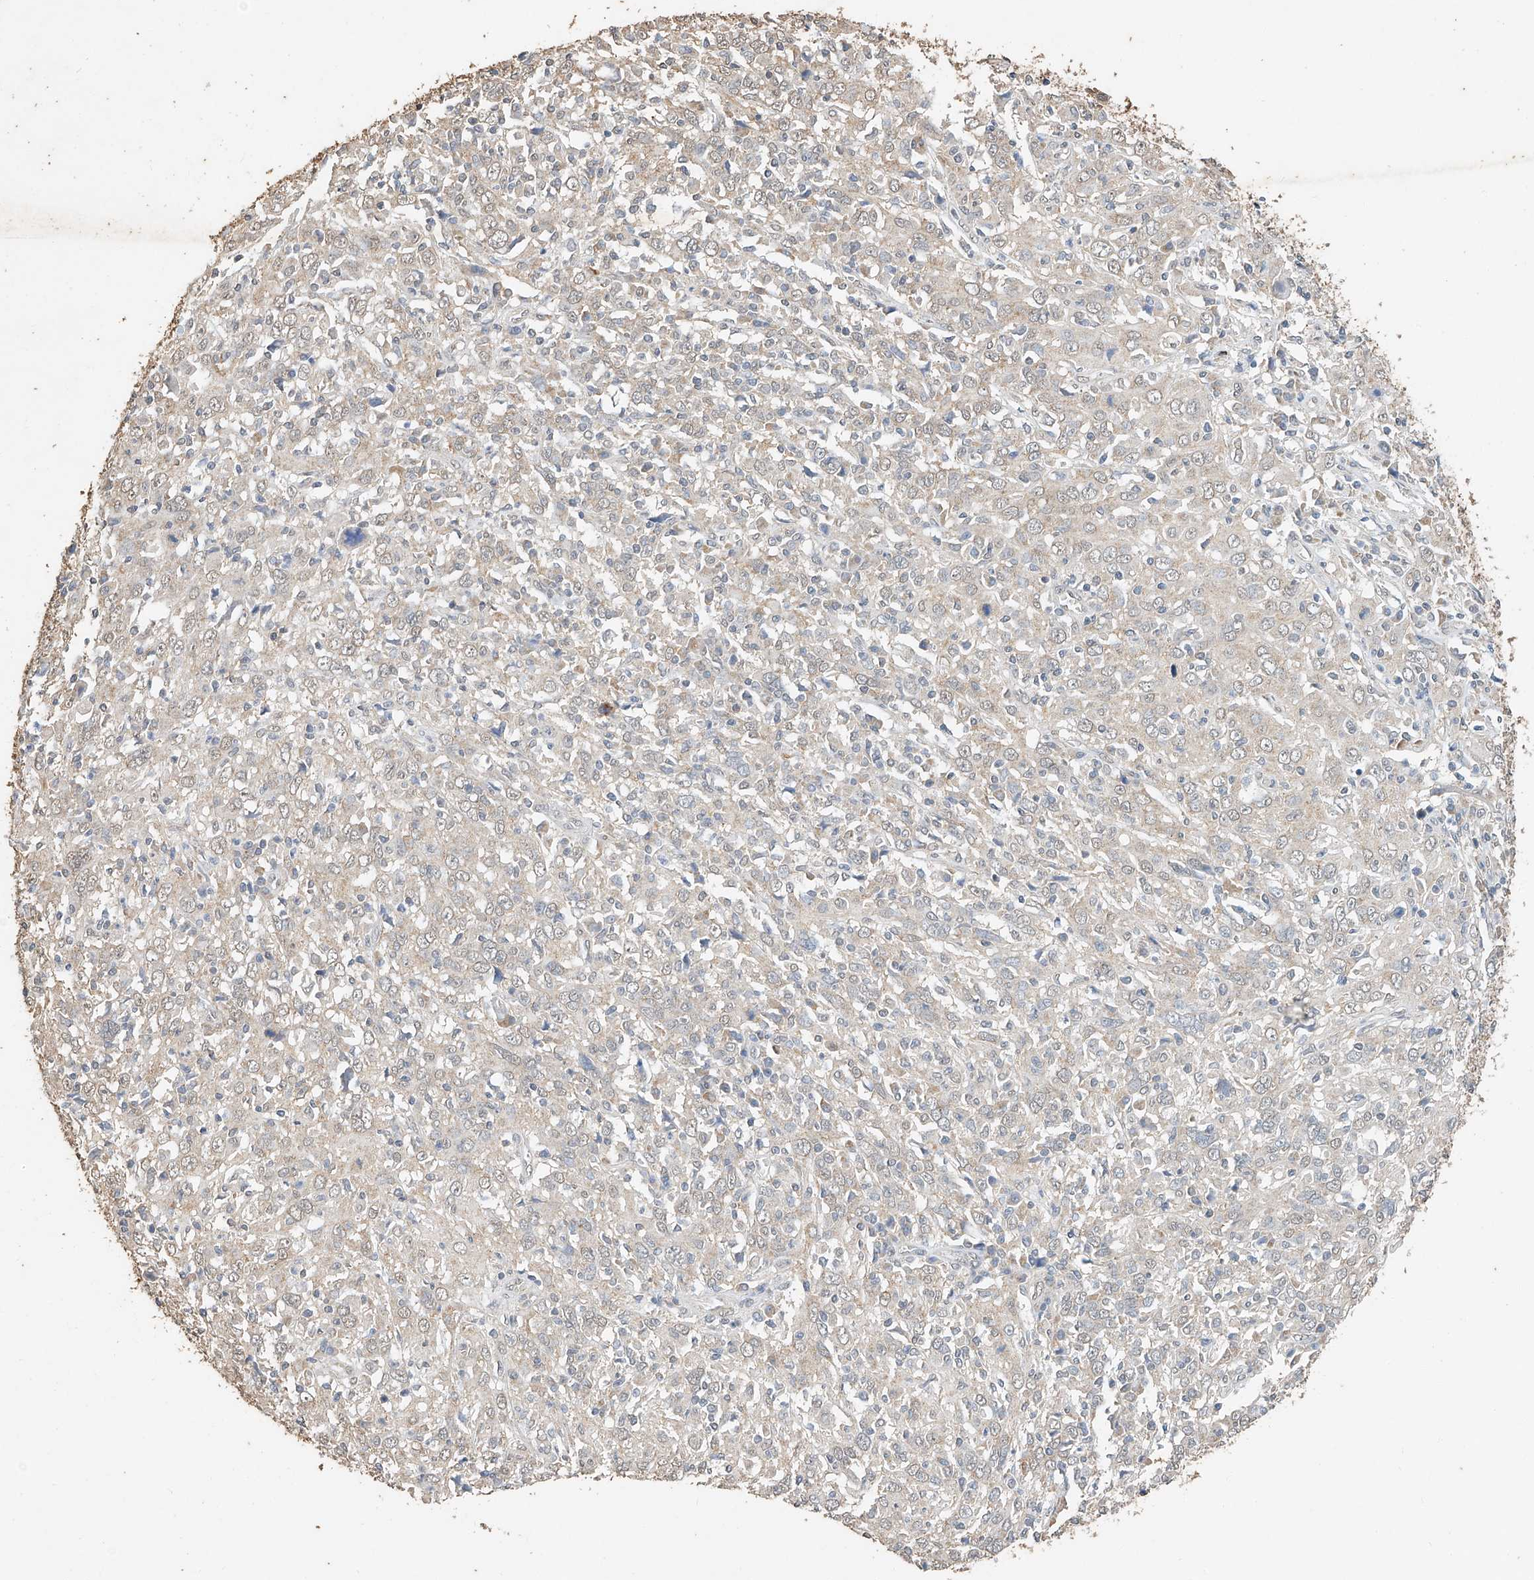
{"staining": {"intensity": "weak", "quantity": "<25%", "location": "cytoplasmic/membranous"}, "tissue": "cervical cancer", "cell_type": "Tumor cells", "image_type": "cancer", "snomed": [{"axis": "morphology", "description": "Squamous cell carcinoma, NOS"}, {"axis": "topography", "description": "Cervix"}], "caption": "Immunohistochemistry (IHC) histopathology image of cervical cancer (squamous cell carcinoma) stained for a protein (brown), which exhibits no positivity in tumor cells. (DAB immunohistochemistry, high magnification).", "gene": "CERS4", "patient": {"sex": "female", "age": 46}}